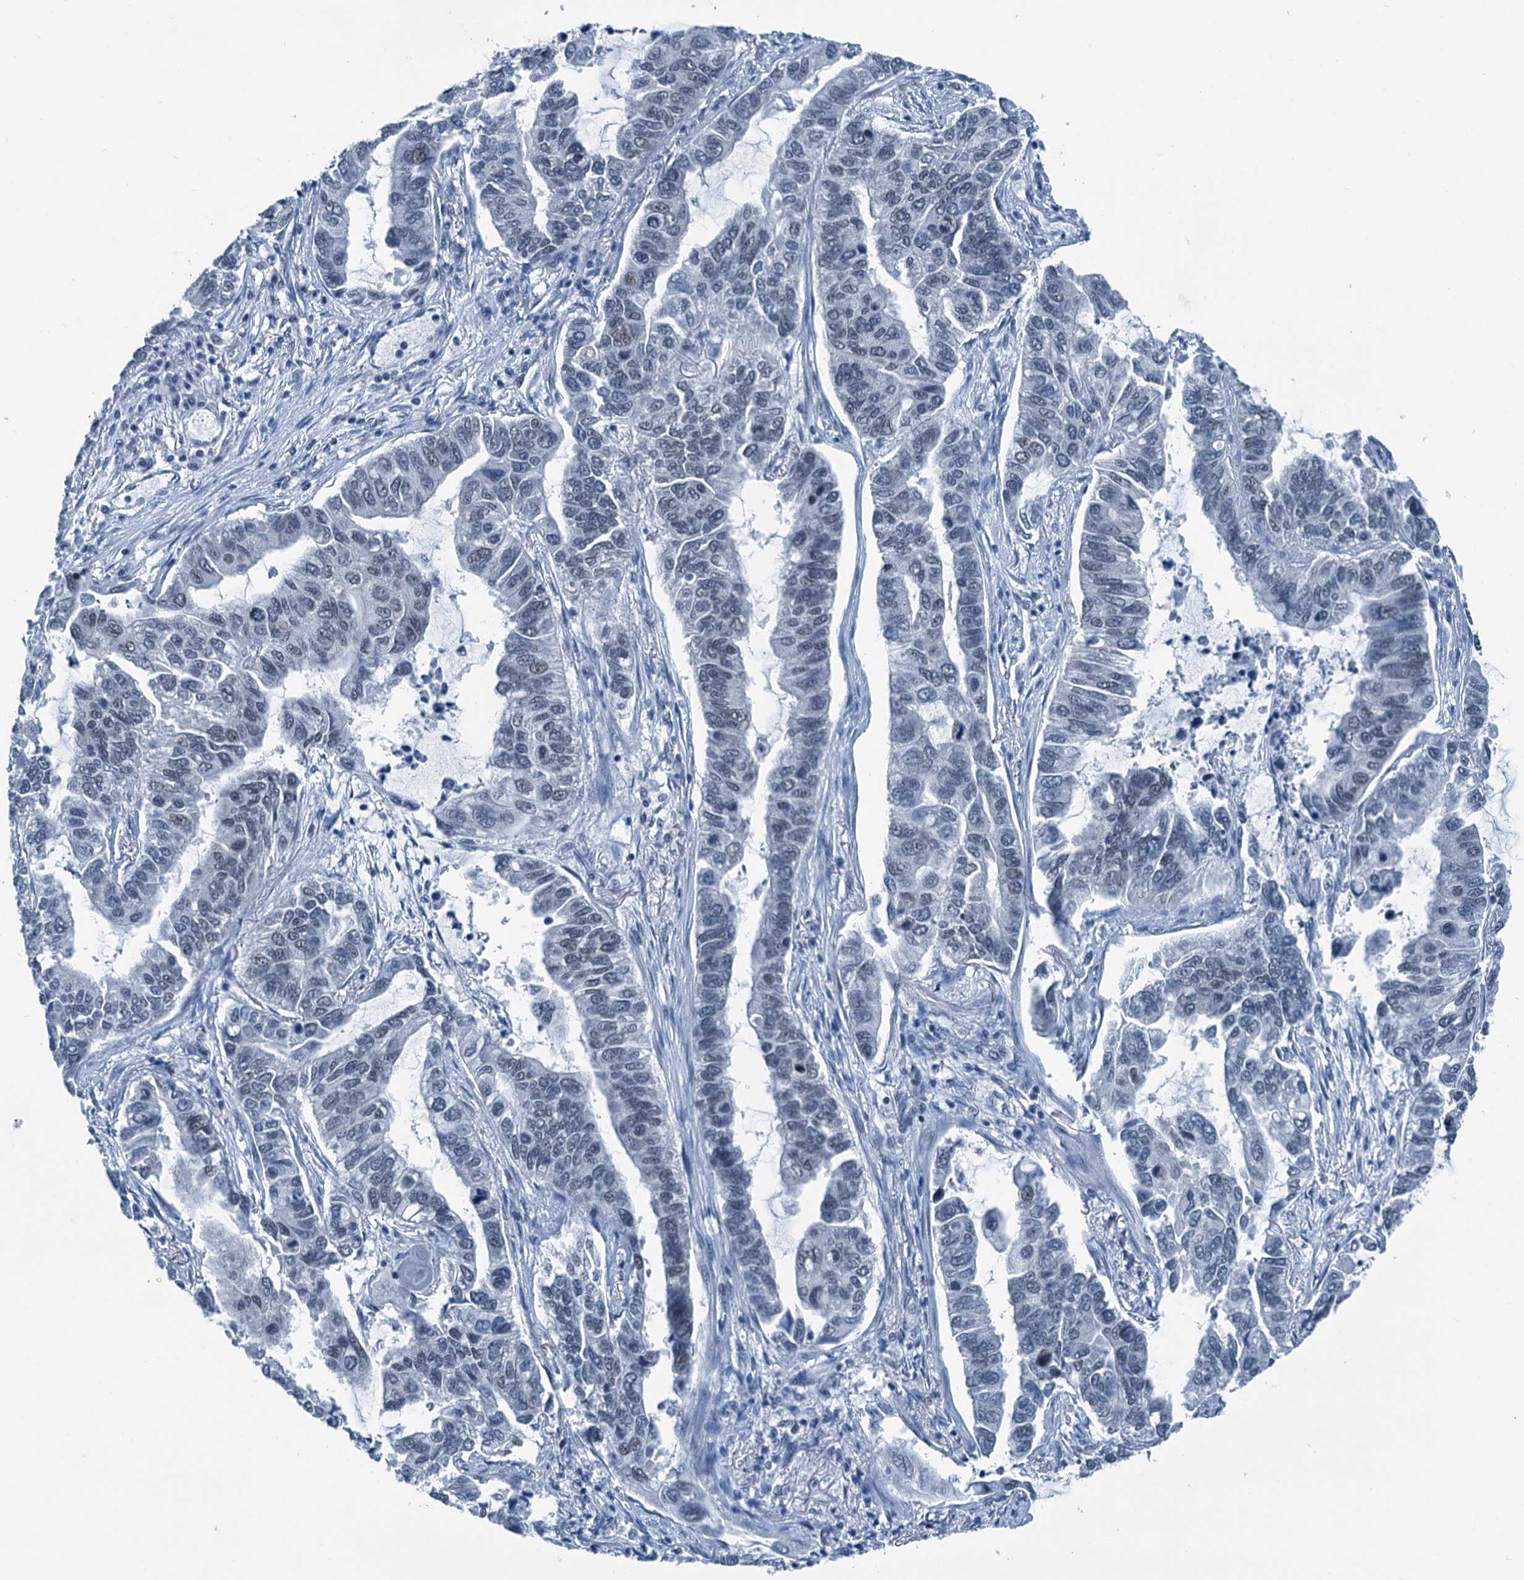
{"staining": {"intensity": "negative", "quantity": "none", "location": "none"}, "tissue": "lung cancer", "cell_type": "Tumor cells", "image_type": "cancer", "snomed": [{"axis": "morphology", "description": "Adenocarcinoma, NOS"}, {"axis": "topography", "description": "Lung"}], "caption": "An immunohistochemistry micrograph of lung adenocarcinoma is shown. There is no staining in tumor cells of lung adenocarcinoma.", "gene": "TRPT1", "patient": {"sex": "male", "age": 64}}